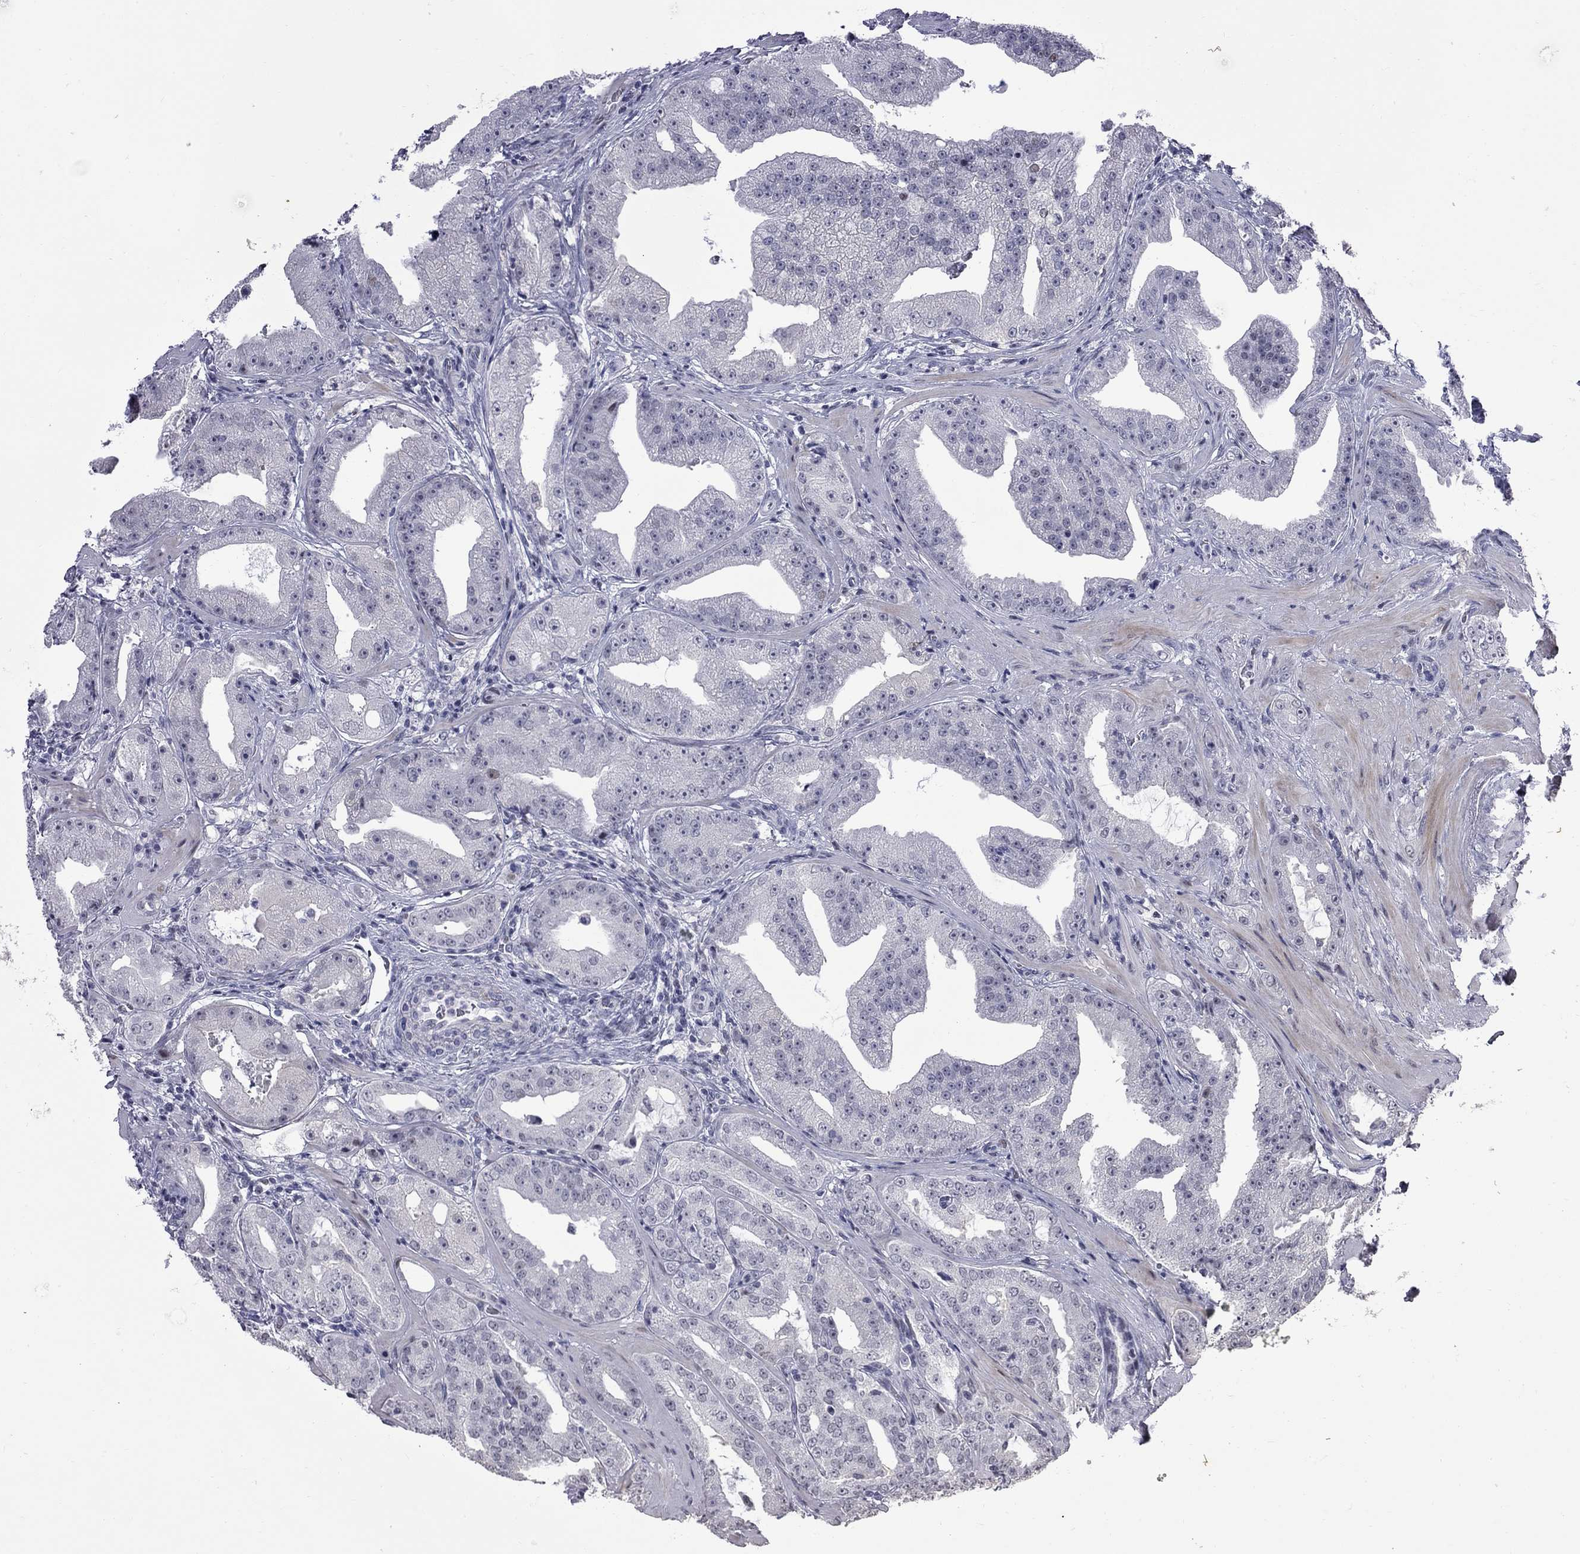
{"staining": {"intensity": "negative", "quantity": "none", "location": "none"}, "tissue": "prostate cancer", "cell_type": "Tumor cells", "image_type": "cancer", "snomed": [{"axis": "morphology", "description": "Adenocarcinoma, Low grade"}, {"axis": "topography", "description": "Prostate"}], "caption": "This is an immunohistochemistry micrograph of human prostate cancer. There is no expression in tumor cells.", "gene": "ZNF154", "patient": {"sex": "male", "age": 62}}